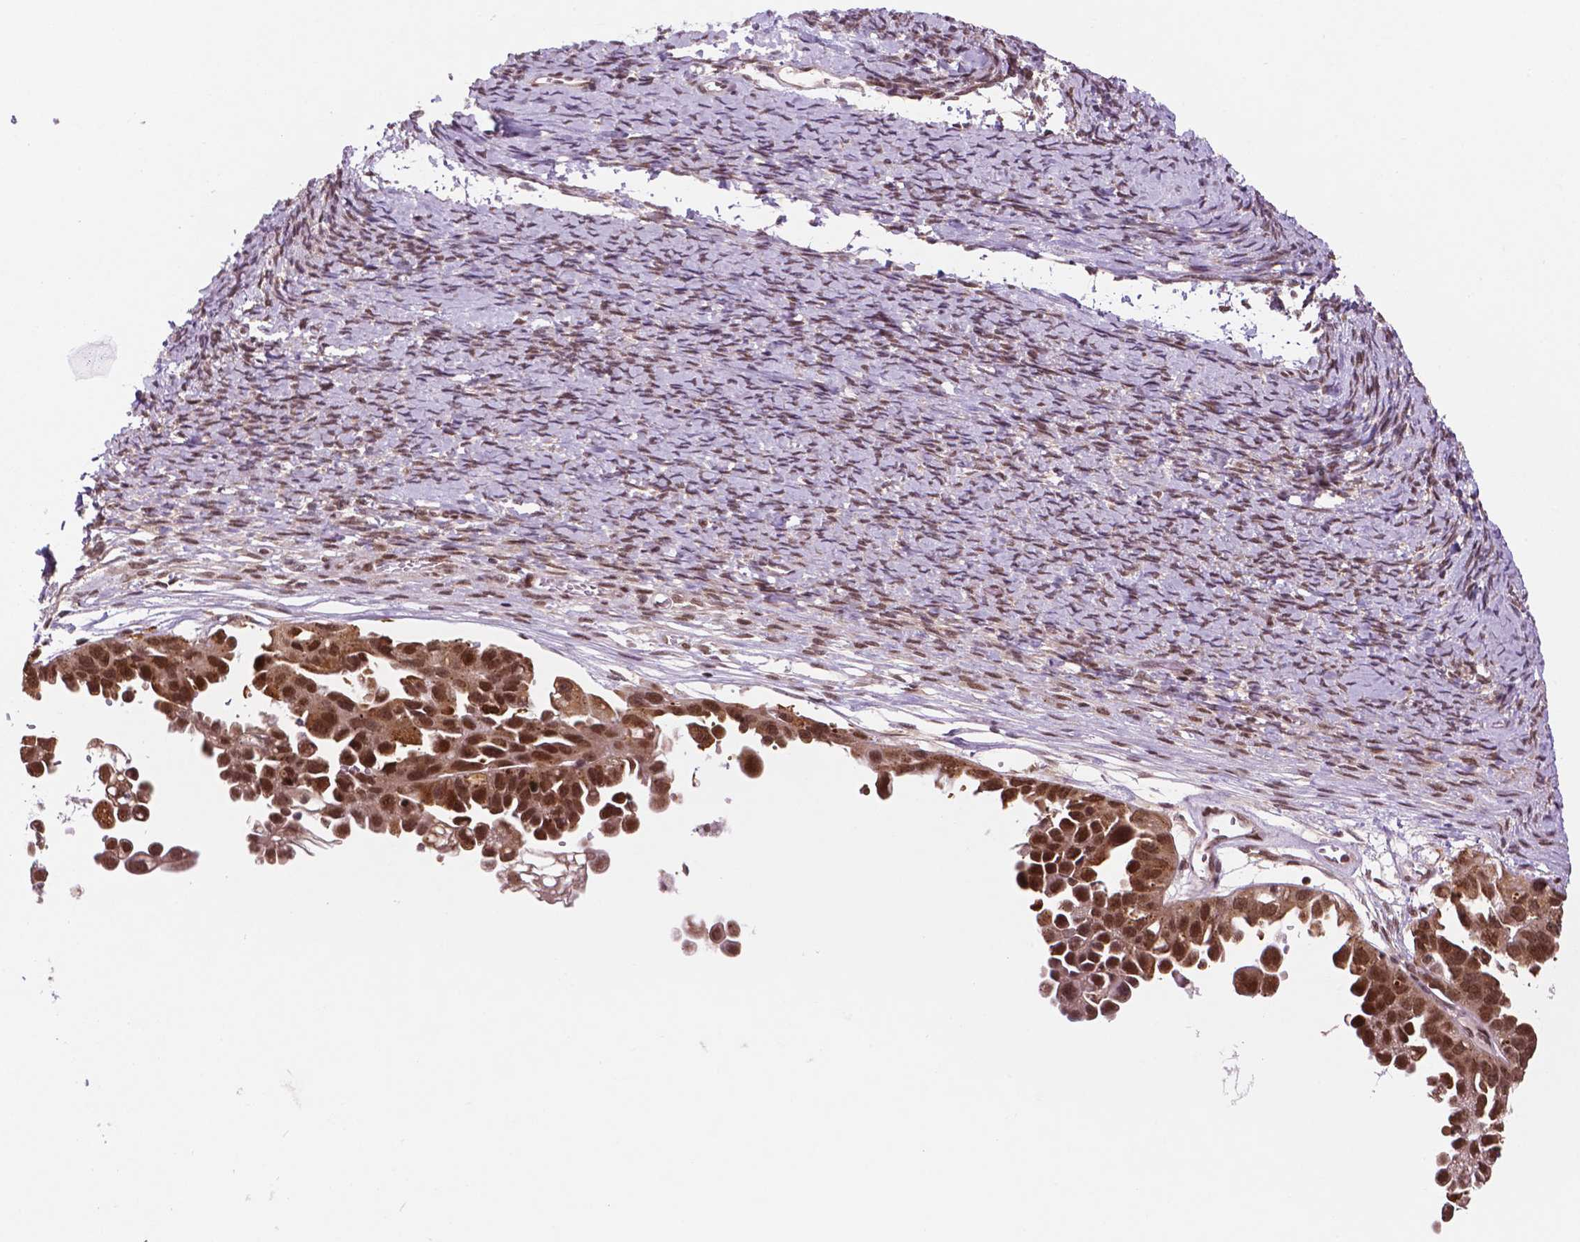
{"staining": {"intensity": "strong", "quantity": ">75%", "location": "nuclear"}, "tissue": "ovarian cancer", "cell_type": "Tumor cells", "image_type": "cancer", "snomed": [{"axis": "morphology", "description": "Cystadenocarcinoma, serous, NOS"}, {"axis": "topography", "description": "Ovary"}], "caption": "A micrograph showing strong nuclear expression in about >75% of tumor cells in ovarian serous cystadenocarcinoma, as visualized by brown immunohistochemical staining.", "gene": "PER2", "patient": {"sex": "female", "age": 53}}